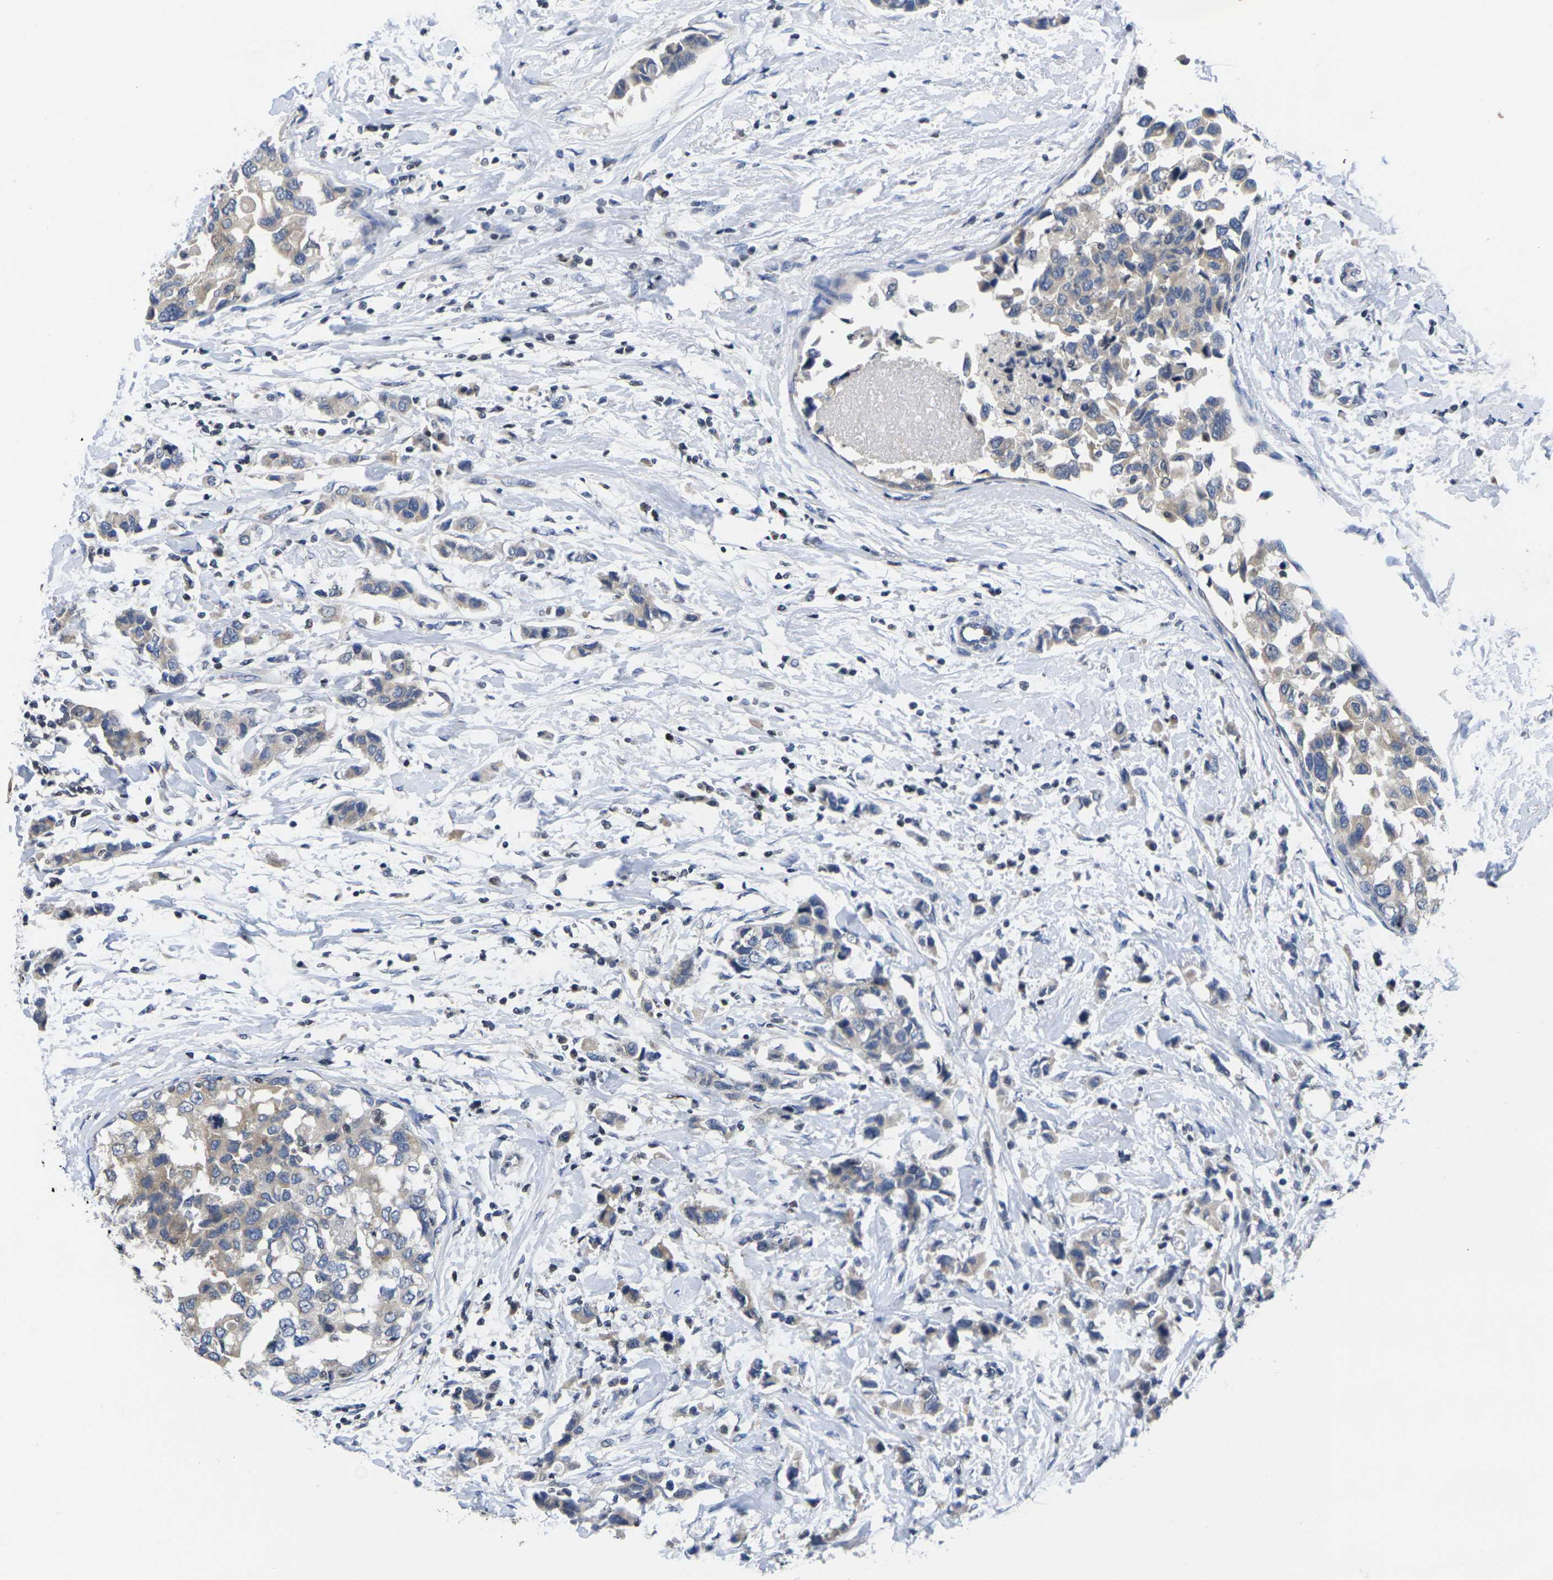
{"staining": {"intensity": "weak", "quantity": ">75%", "location": "cytoplasmic/membranous"}, "tissue": "breast cancer", "cell_type": "Tumor cells", "image_type": "cancer", "snomed": [{"axis": "morphology", "description": "Normal tissue, NOS"}, {"axis": "morphology", "description": "Duct carcinoma"}, {"axis": "topography", "description": "Breast"}], "caption": "Breast cancer stained with a protein marker demonstrates weak staining in tumor cells.", "gene": "IKZF1", "patient": {"sex": "female", "age": 50}}